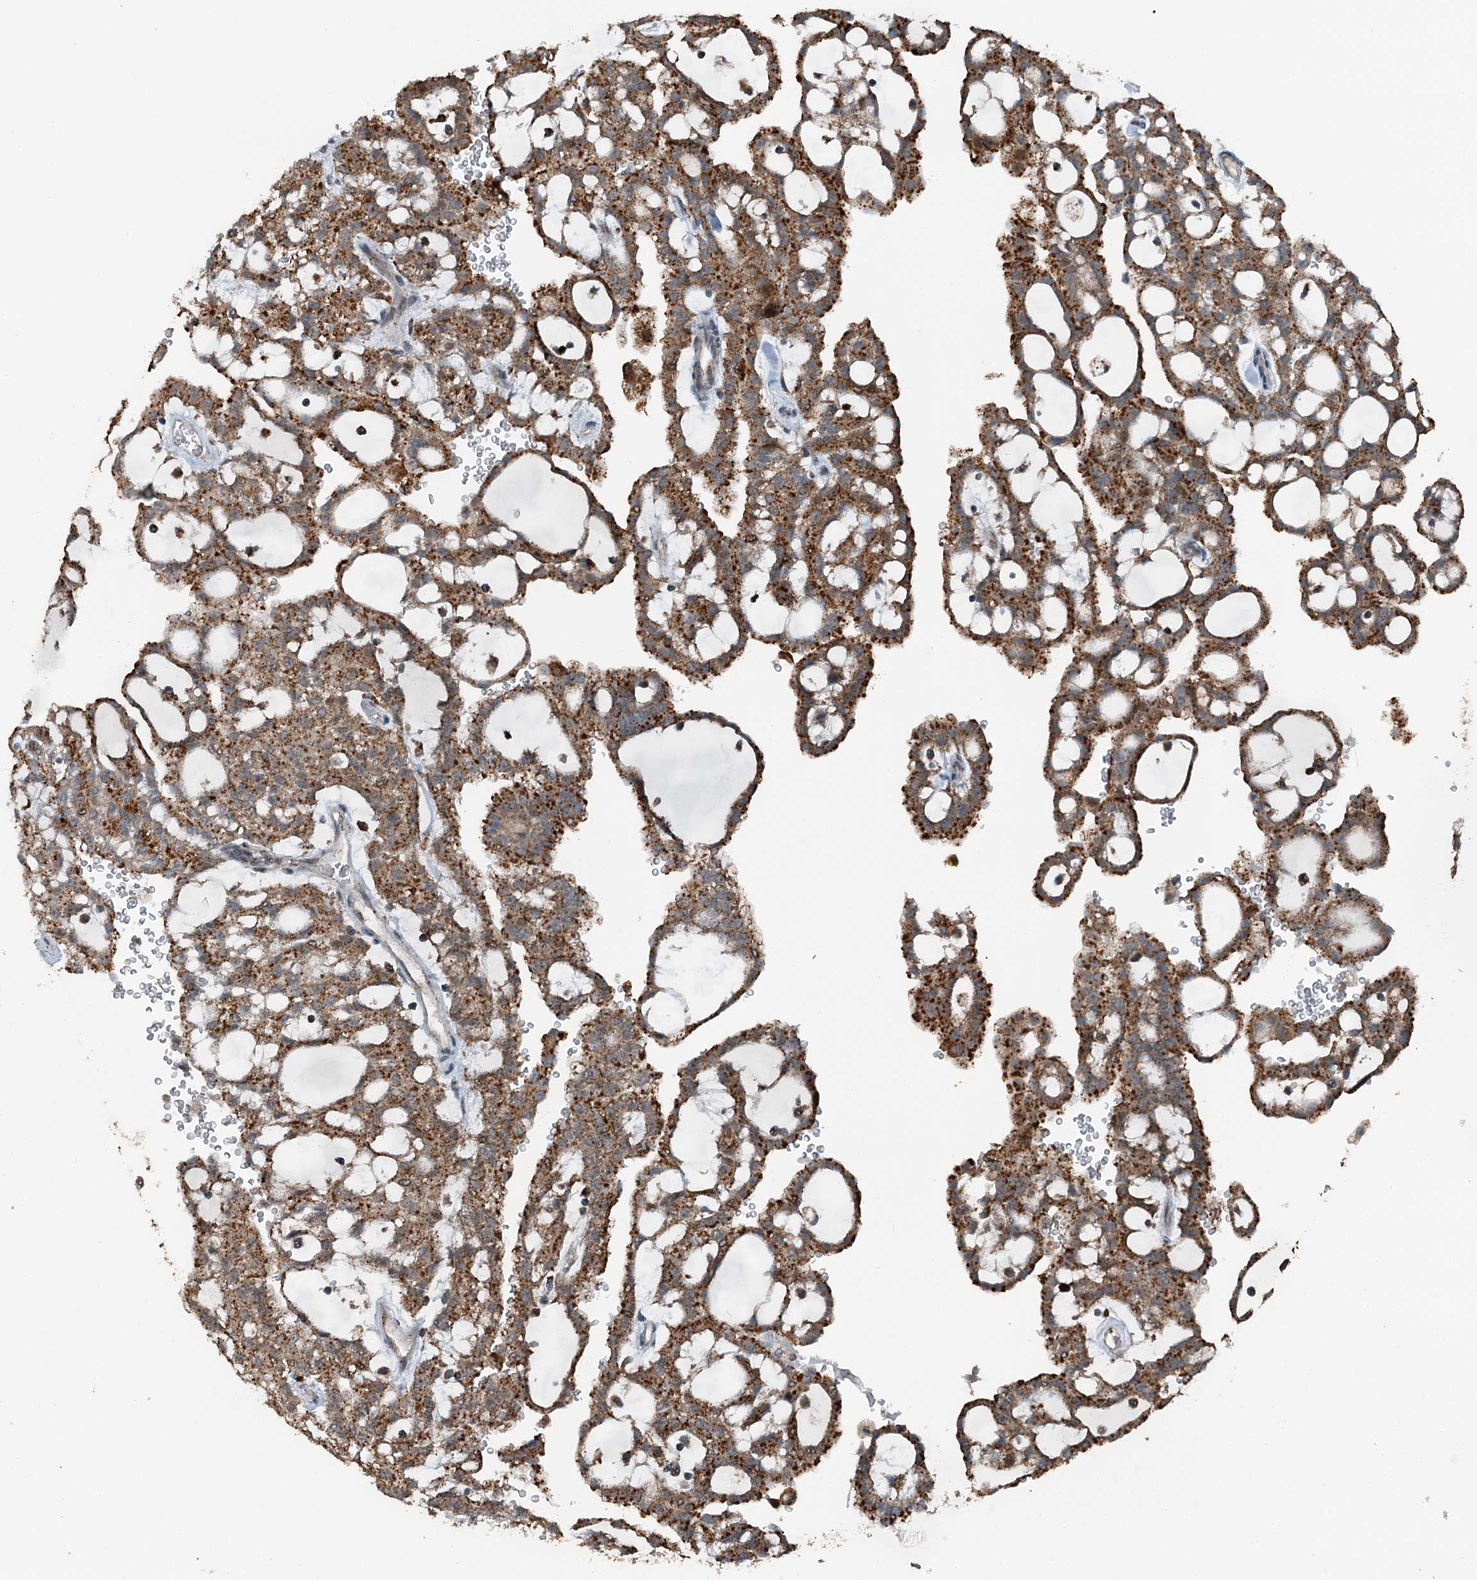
{"staining": {"intensity": "moderate", "quantity": ">75%", "location": "cytoplasmic/membranous"}, "tissue": "renal cancer", "cell_type": "Tumor cells", "image_type": "cancer", "snomed": [{"axis": "morphology", "description": "Adenocarcinoma, NOS"}, {"axis": "topography", "description": "Kidney"}], "caption": "This is an image of immunohistochemistry staining of adenocarcinoma (renal), which shows moderate expression in the cytoplasmic/membranous of tumor cells.", "gene": "BMERB1", "patient": {"sex": "male", "age": 63}}